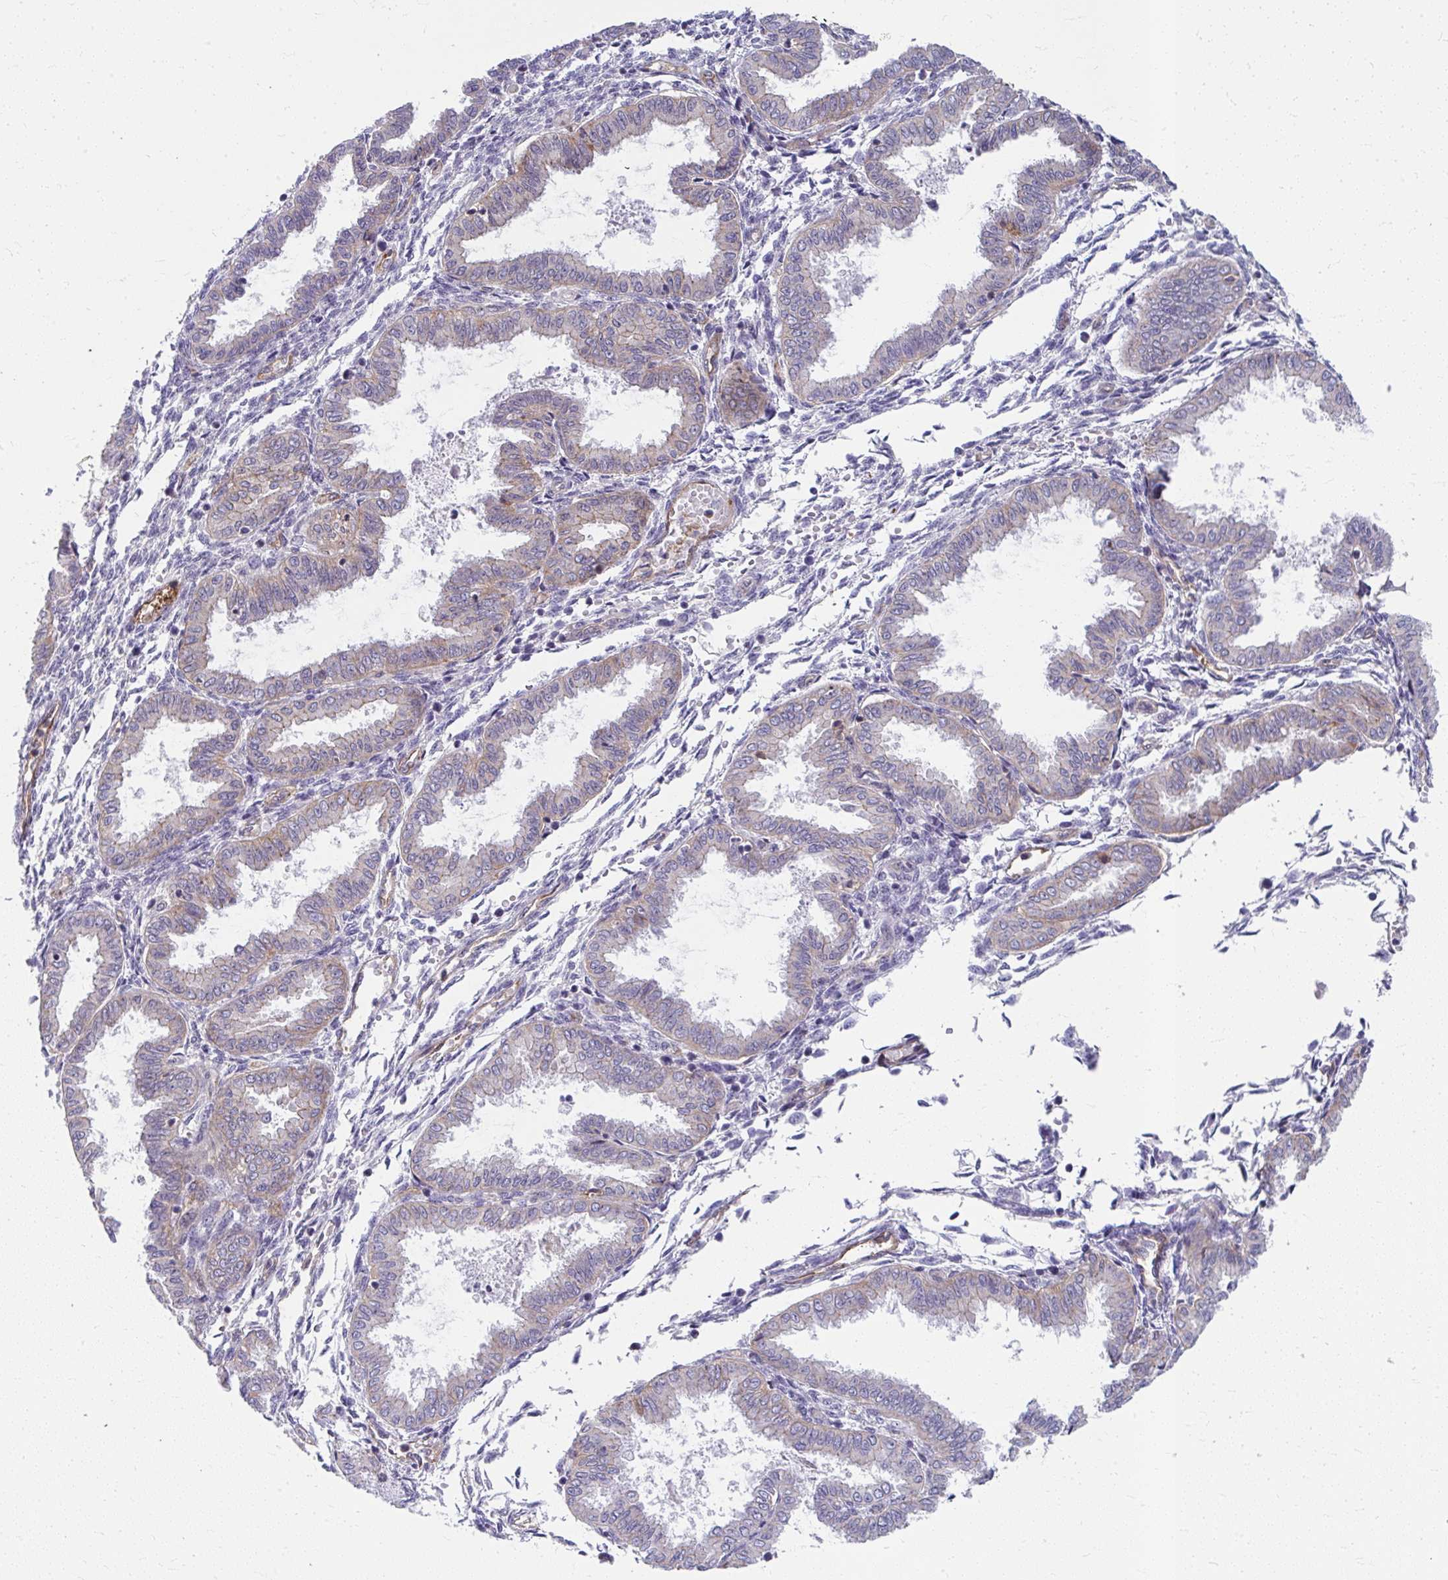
{"staining": {"intensity": "negative", "quantity": "none", "location": "none"}, "tissue": "endometrium", "cell_type": "Cells in endometrial stroma", "image_type": "normal", "snomed": [{"axis": "morphology", "description": "Normal tissue, NOS"}, {"axis": "topography", "description": "Endometrium"}], "caption": "Immunohistochemistry (IHC) image of normal endometrium: endometrium stained with DAB (3,3'-diaminobenzidine) exhibits no significant protein positivity in cells in endometrial stroma. (Stains: DAB (3,3'-diaminobenzidine) immunohistochemistry with hematoxylin counter stain, Microscopy: brightfield microscopy at high magnification).", "gene": "MUS81", "patient": {"sex": "female", "age": 33}}